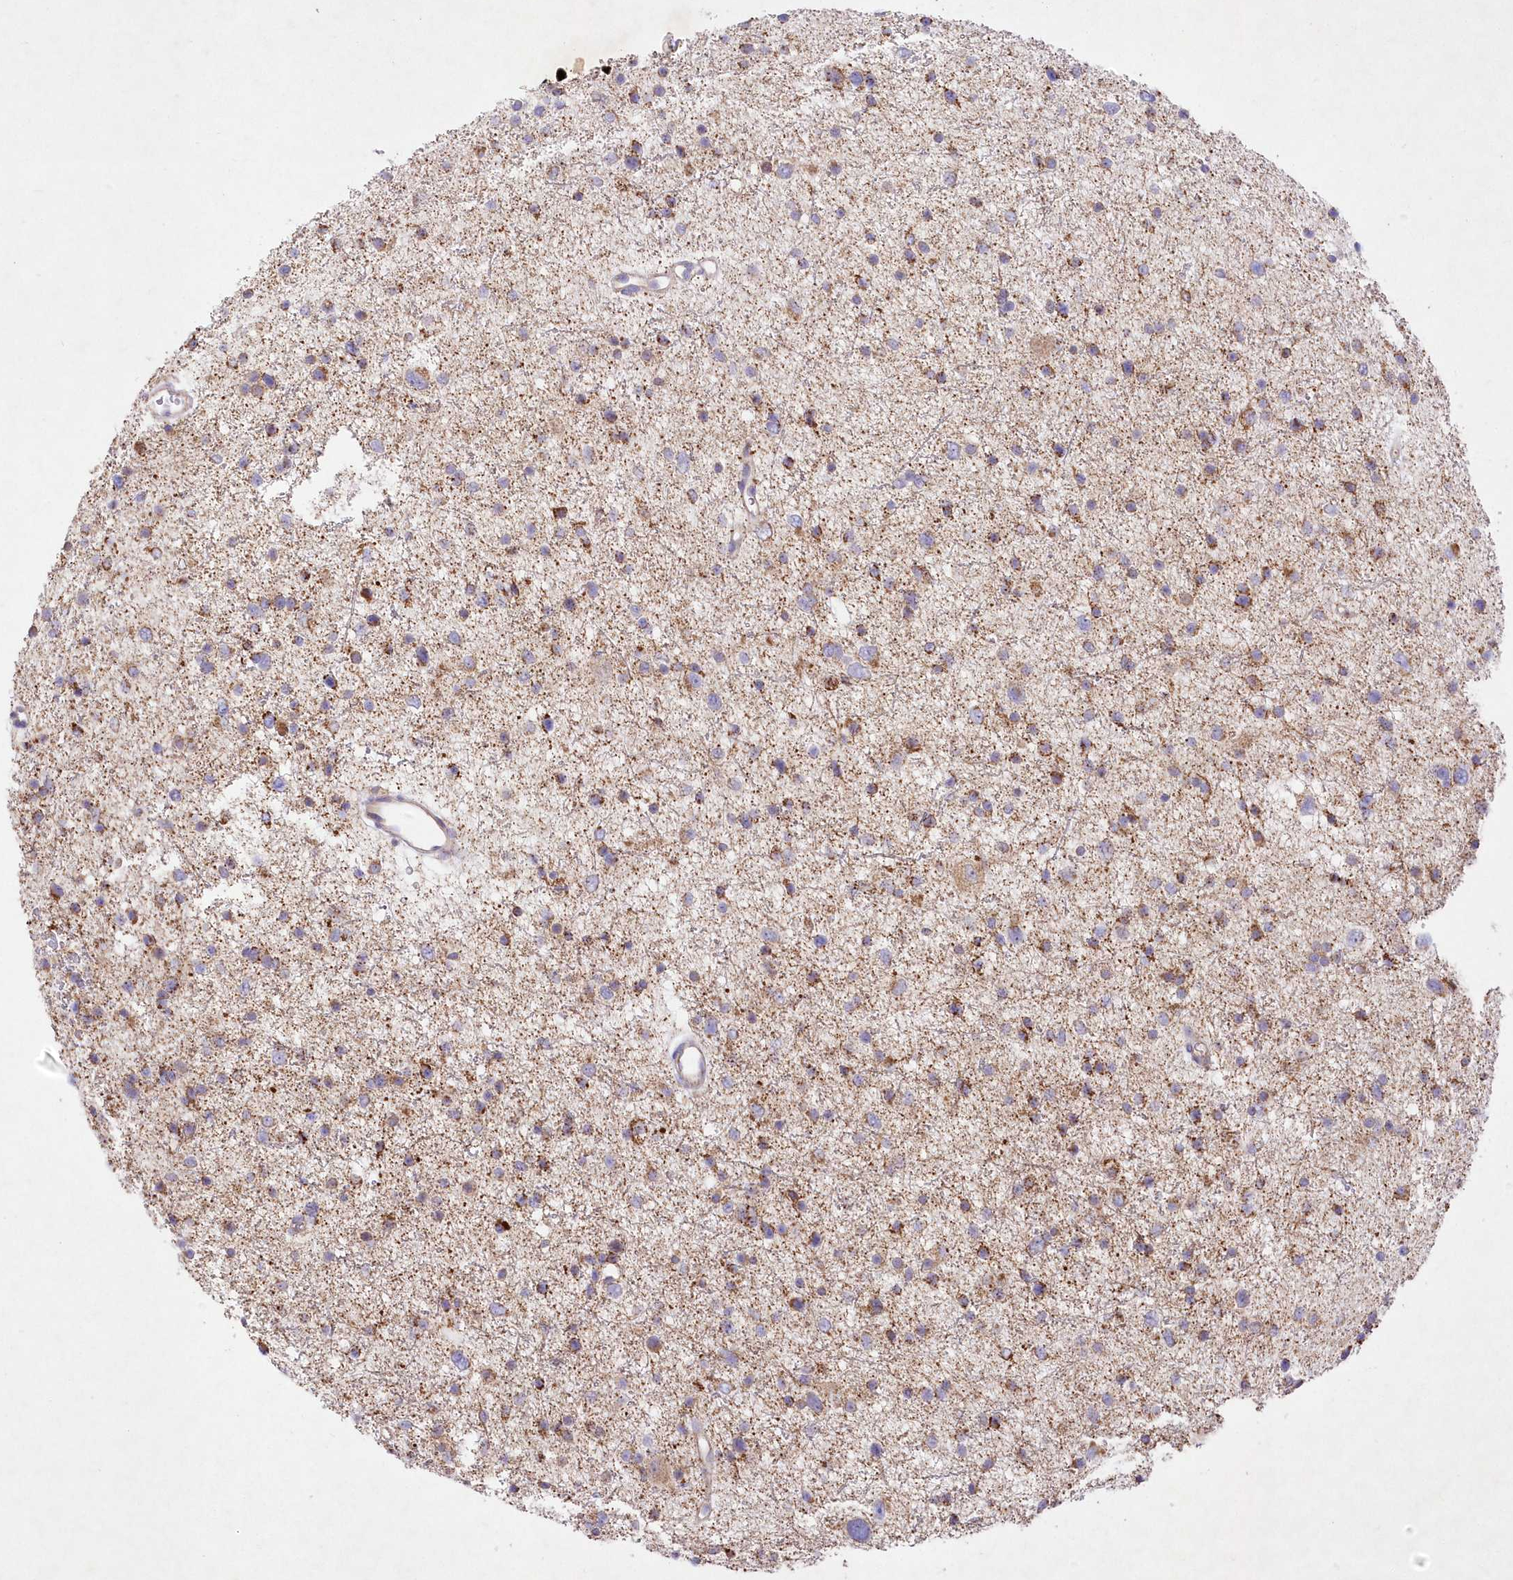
{"staining": {"intensity": "moderate", "quantity": ">75%", "location": "cytoplasmic/membranous"}, "tissue": "glioma", "cell_type": "Tumor cells", "image_type": "cancer", "snomed": [{"axis": "morphology", "description": "Glioma, malignant, Low grade"}, {"axis": "topography", "description": "Brain"}], "caption": "This photomicrograph reveals immunohistochemistry (IHC) staining of glioma, with medium moderate cytoplasmic/membranous expression in about >75% of tumor cells.", "gene": "ITSN2", "patient": {"sex": "female", "age": 37}}